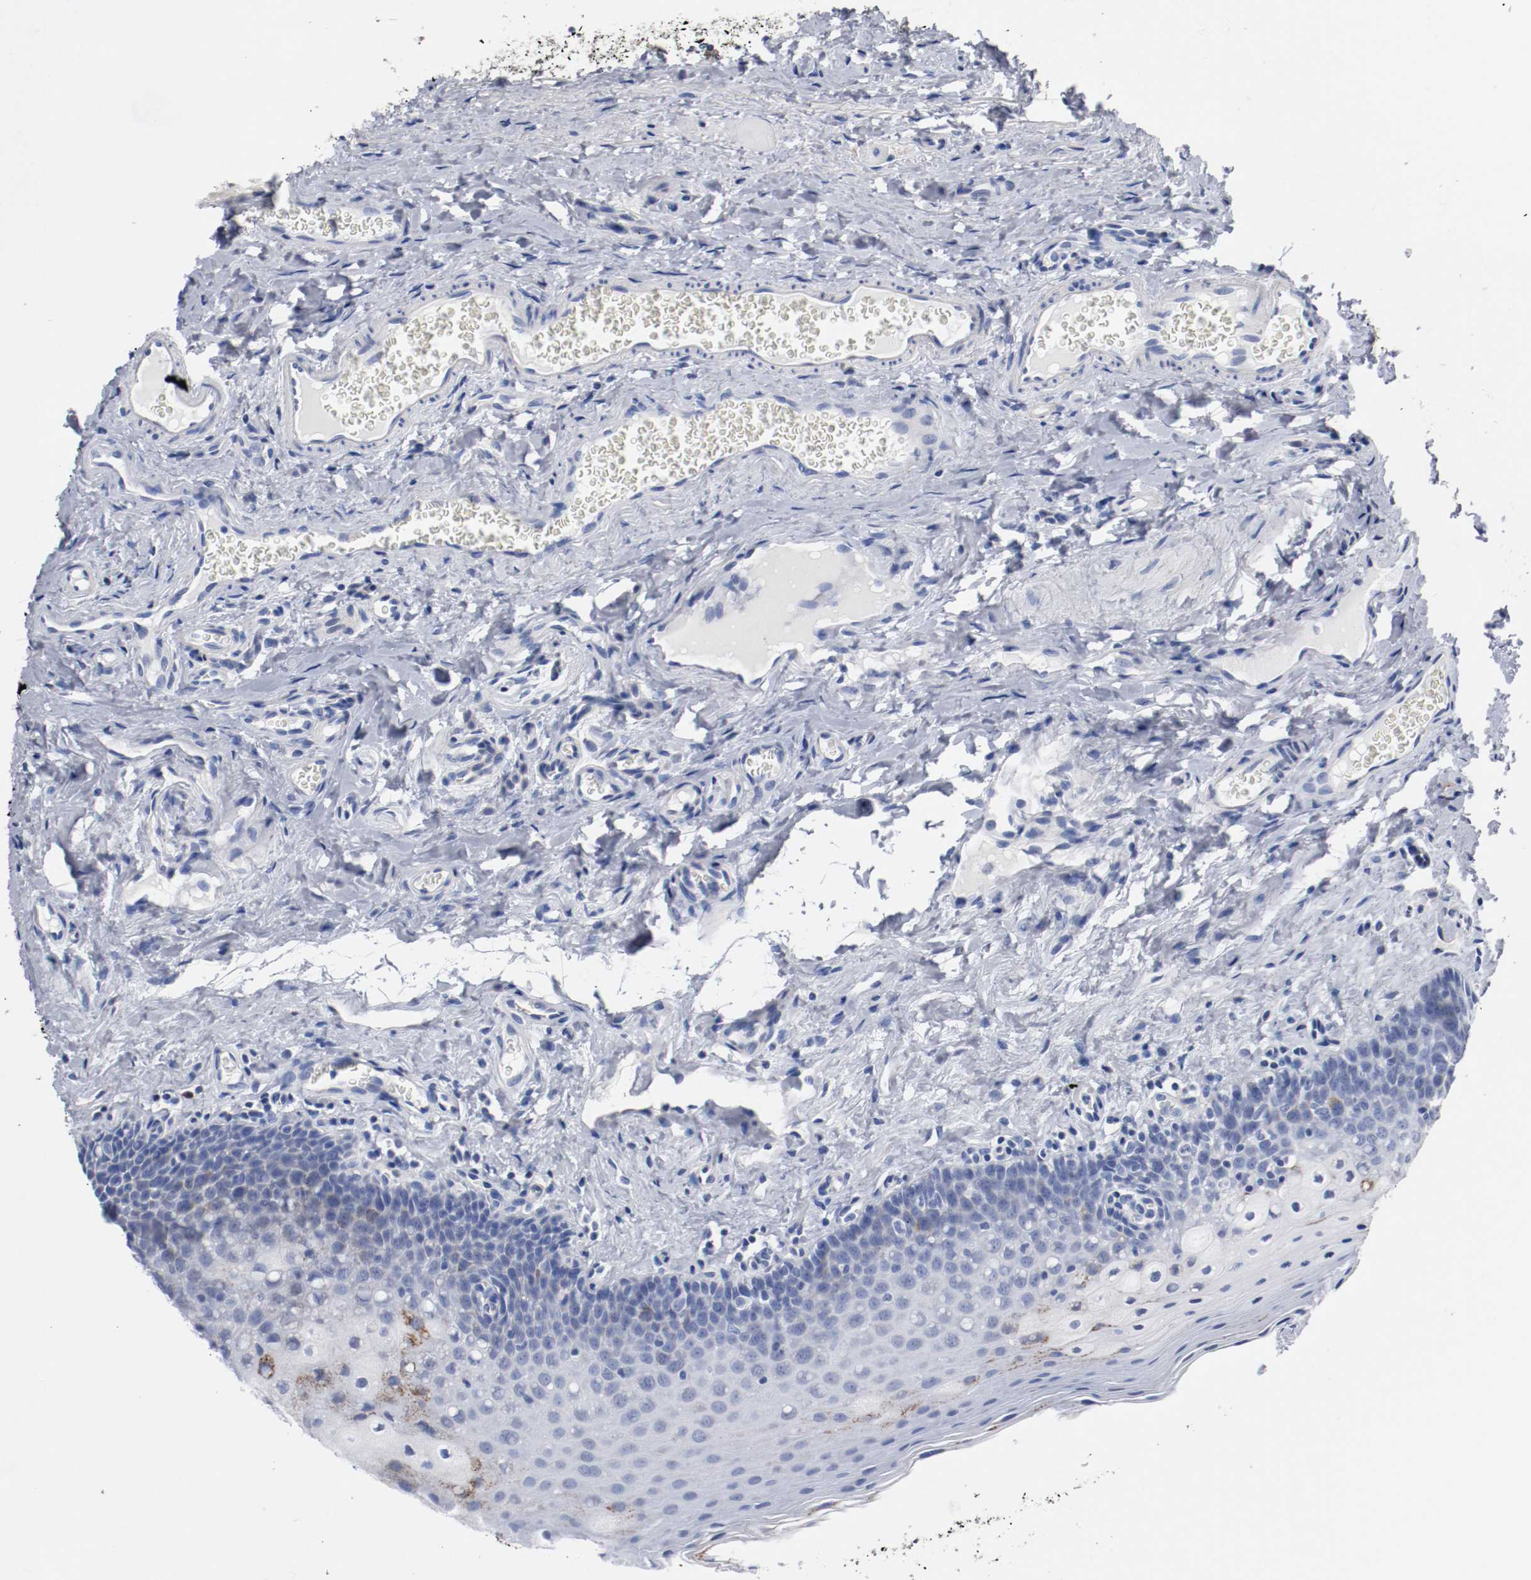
{"staining": {"intensity": "weak", "quantity": "<25%", "location": "cytoplasmic/membranous"}, "tissue": "oral mucosa", "cell_type": "Squamous epithelial cells", "image_type": "normal", "snomed": [{"axis": "morphology", "description": "Normal tissue, NOS"}, {"axis": "topography", "description": "Oral tissue"}], "caption": "An IHC micrograph of benign oral mucosa is shown. There is no staining in squamous epithelial cells of oral mucosa.", "gene": "TUBD1", "patient": {"sex": "male", "age": 20}}